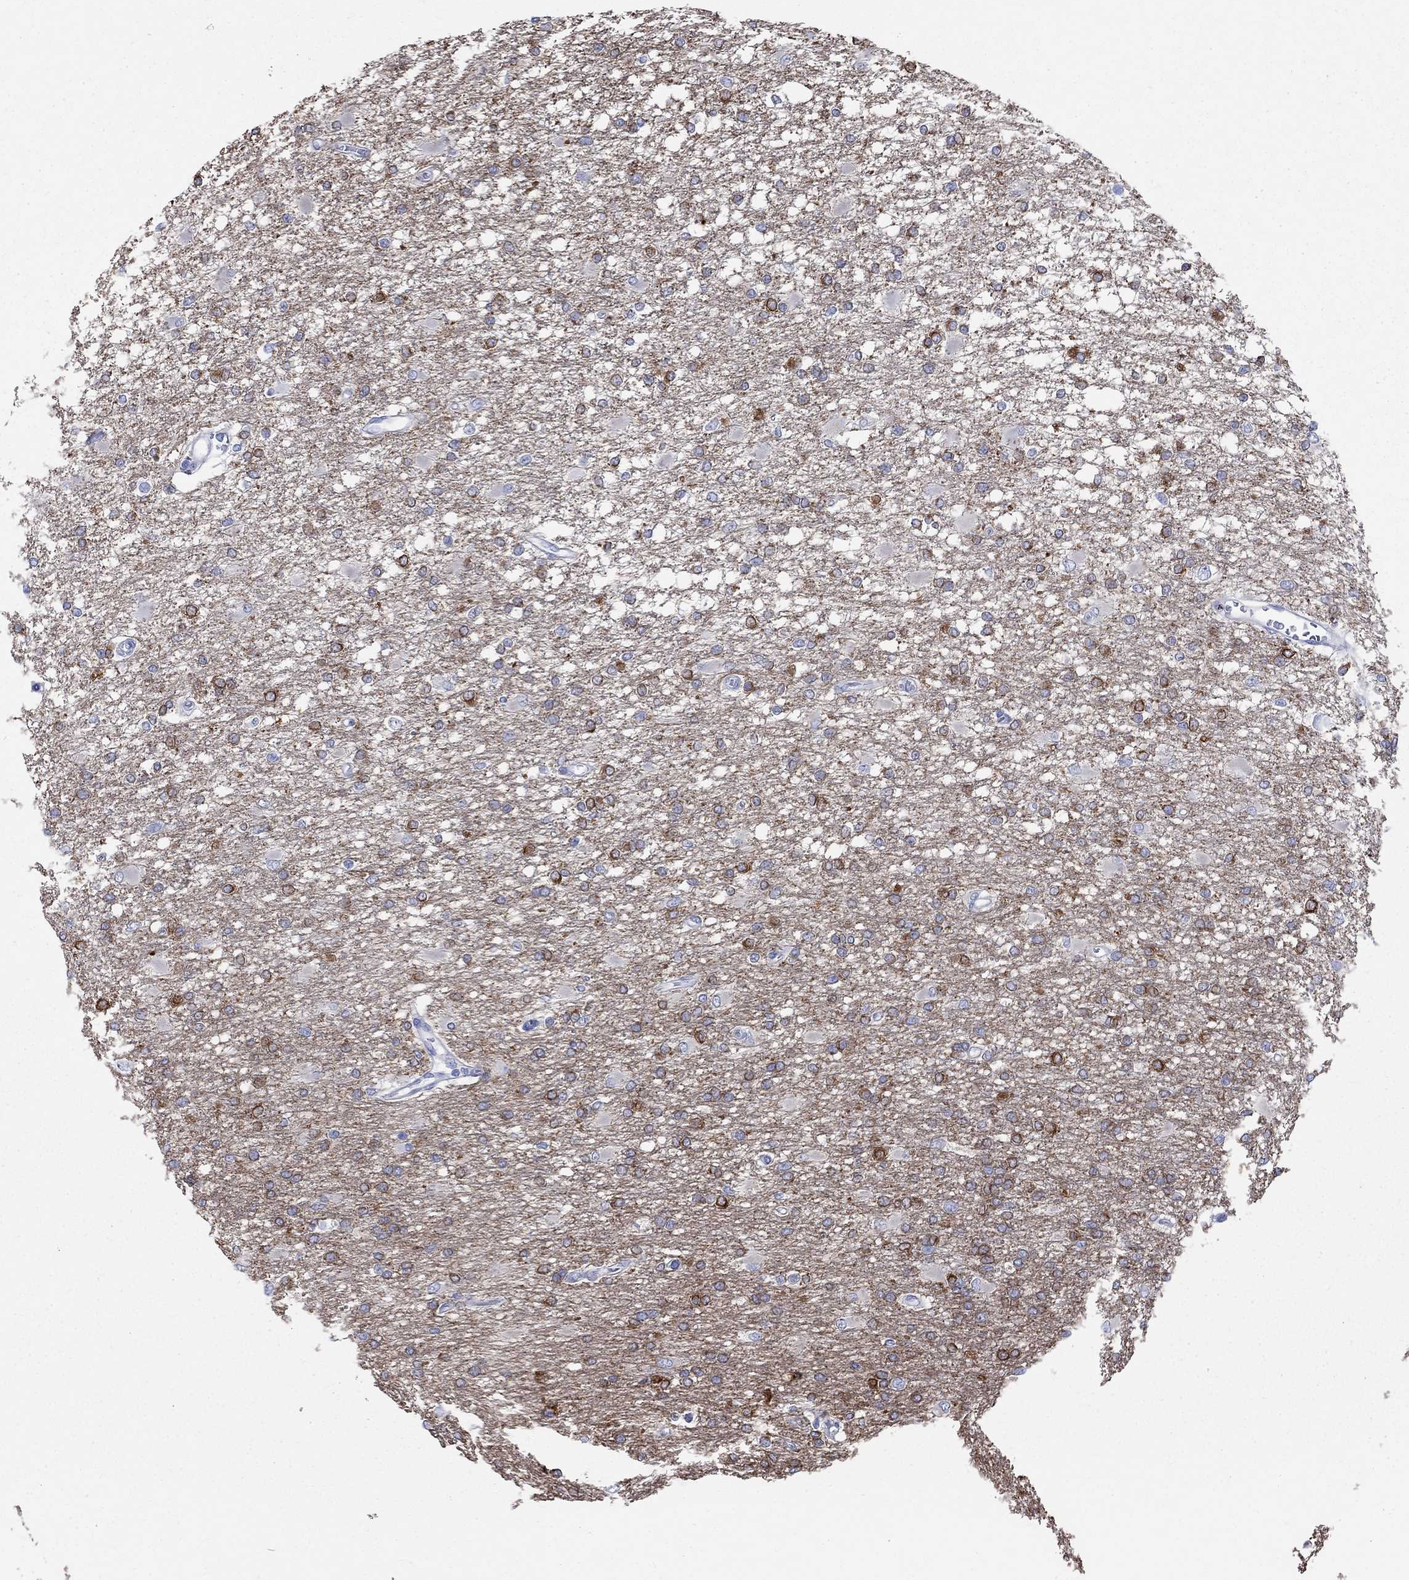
{"staining": {"intensity": "strong", "quantity": "<25%", "location": "cytoplasmic/membranous"}, "tissue": "glioma", "cell_type": "Tumor cells", "image_type": "cancer", "snomed": [{"axis": "morphology", "description": "Glioma, malignant, High grade"}, {"axis": "topography", "description": "Cerebral cortex"}], "caption": "Tumor cells reveal medium levels of strong cytoplasmic/membranous expression in approximately <25% of cells in glioma.", "gene": "SPATA9", "patient": {"sex": "male", "age": 79}}